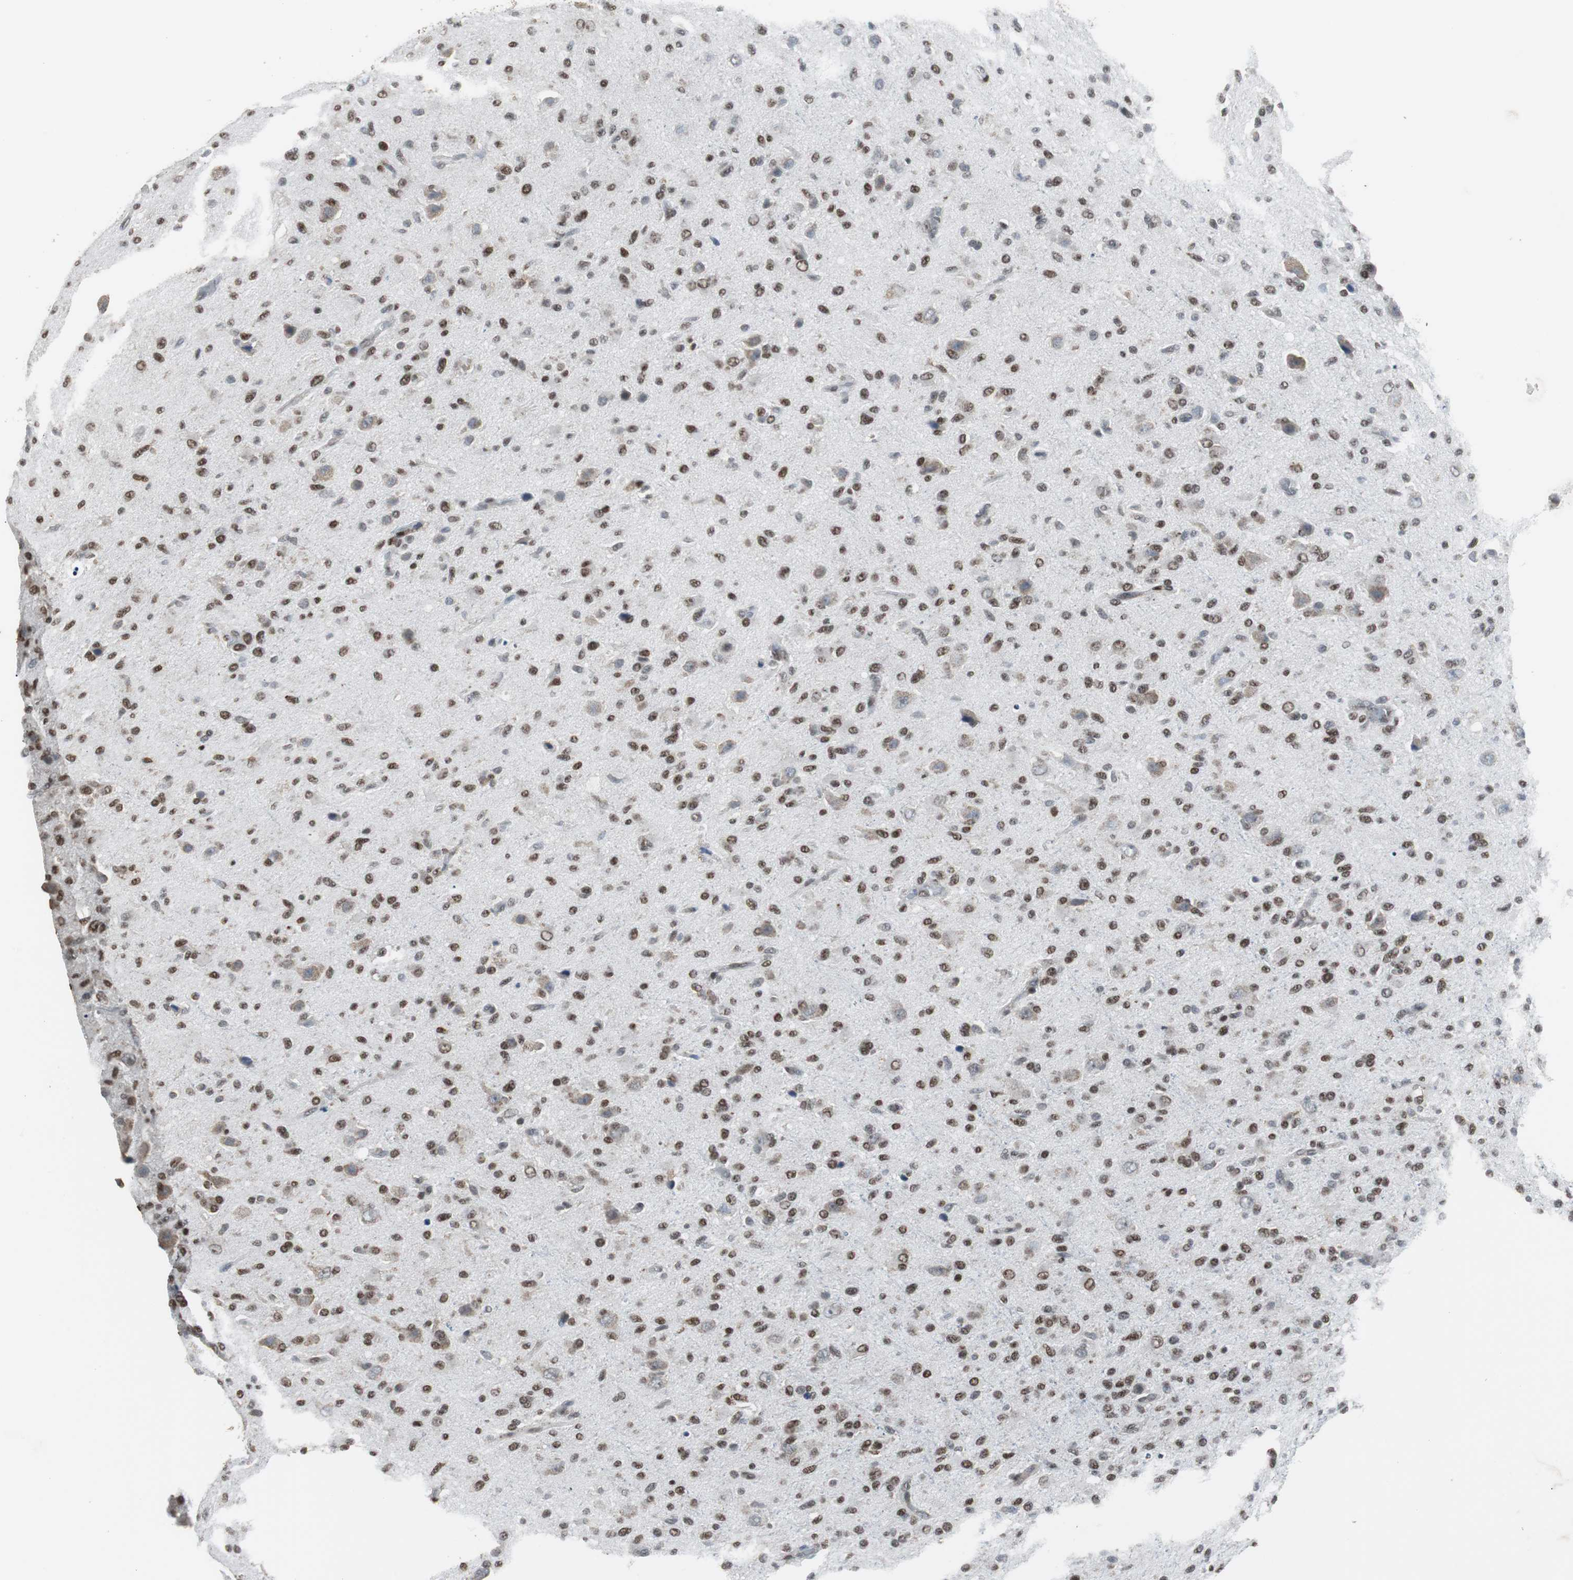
{"staining": {"intensity": "strong", "quantity": ">75%", "location": "nuclear"}, "tissue": "glioma", "cell_type": "Tumor cells", "image_type": "cancer", "snomed": [{"axis": "morphology", "description": "Glioma, malignant, High grade"}, {"axis": "topography", "description": "Brain"}], "caption": "This is an image of IHC staining of high-grade glioma (malignant), which shows strong positivity in the nuclear of tumor cells.", "gene": "ZHX2", "patient": {"sex": "male", "age": 71}}